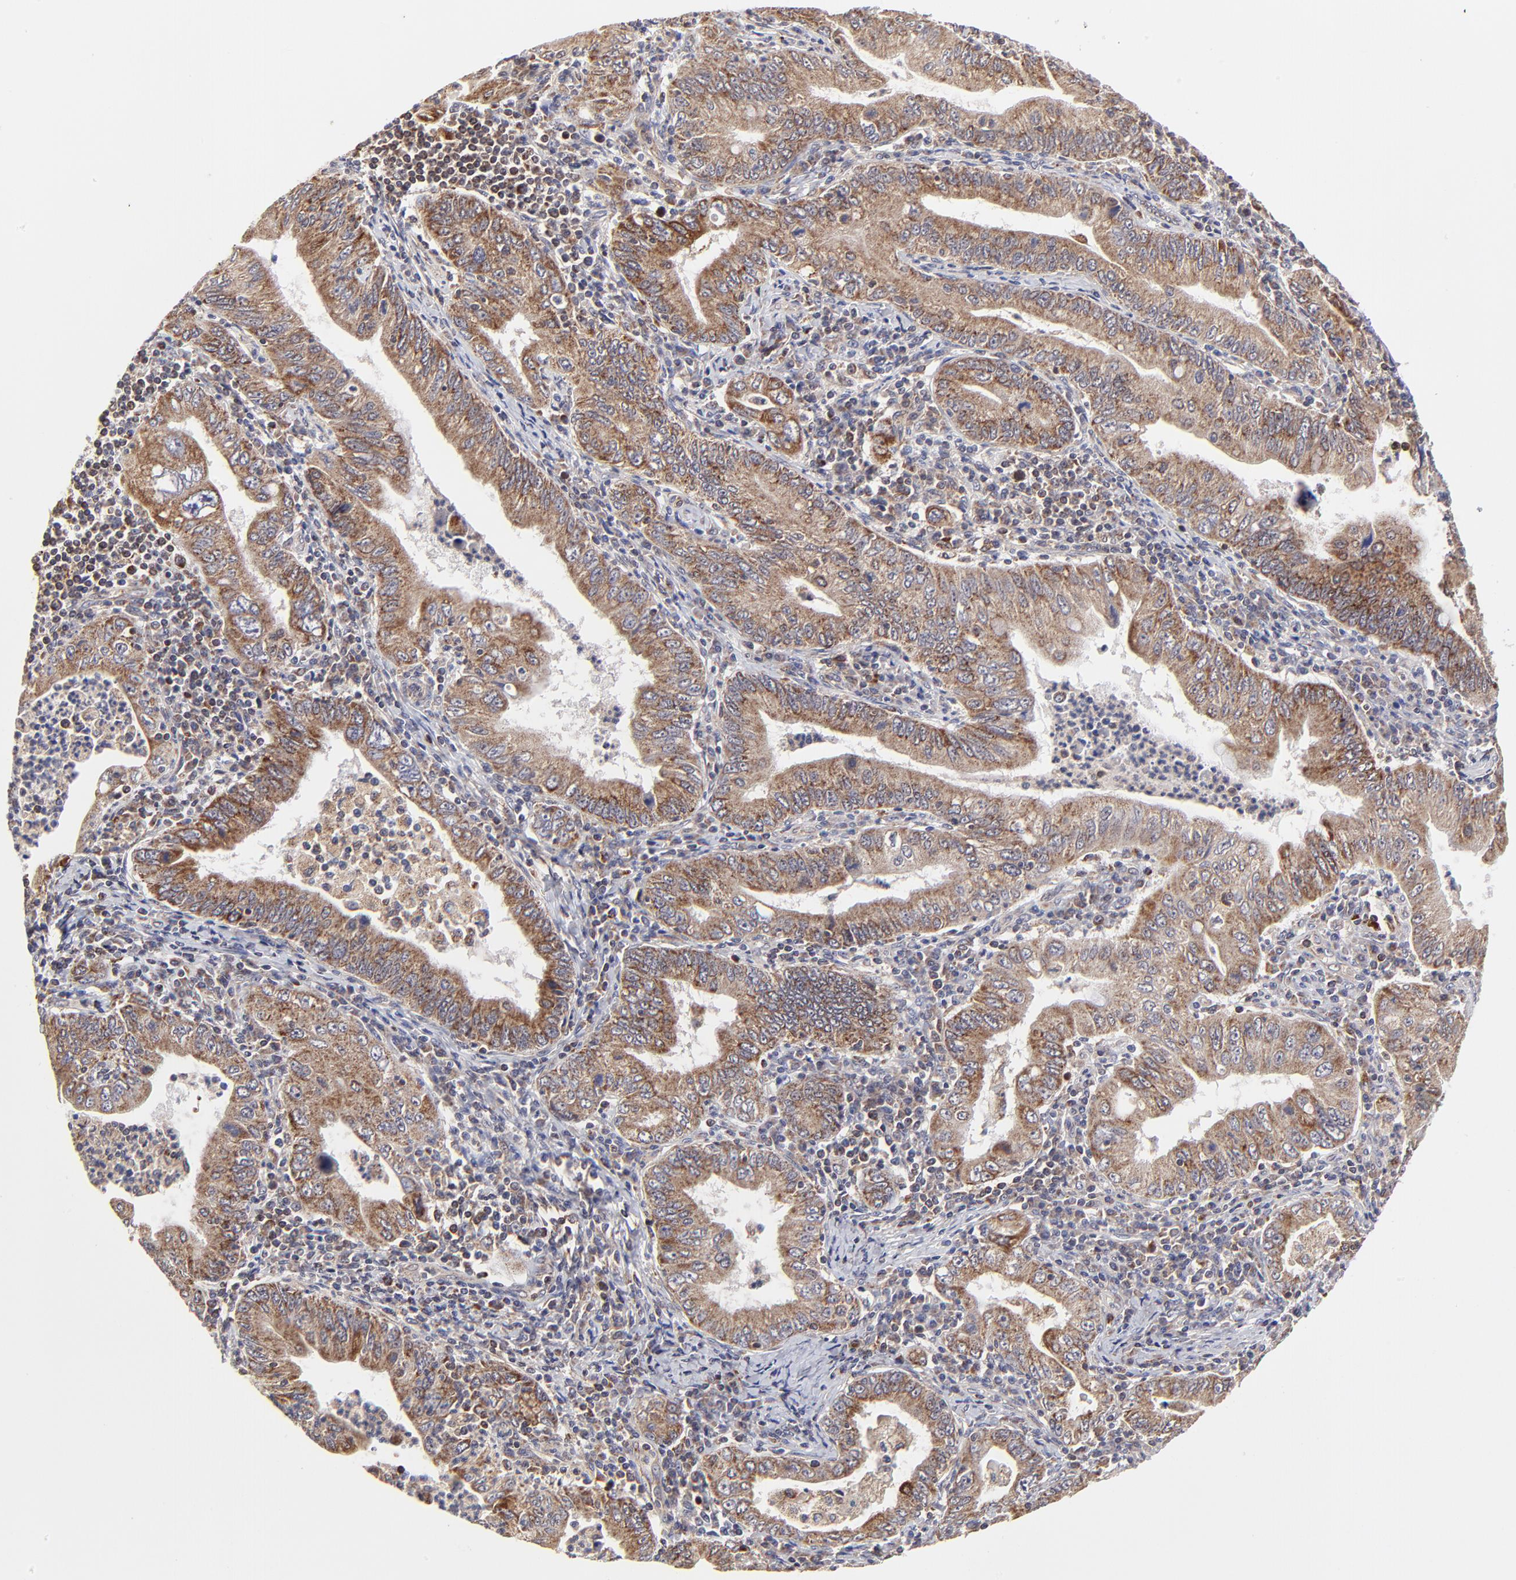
{"staining": {"intensity": "moderate", "quantity": ">75%", "location": "cytoplasmic/membranous"}, "tissue": "stomach cancer", "cell_type": "Tumor cells", "image_type": "cancer", "snomed": [{"axis": "morphology", "description": "Normal tissue, NOS"}, {"axis": "morphology", "description": "Adenocarcinoma, NOS"}, {"axis": "topography", "description": "Esophagus"}, {"axis": "topography", "description": "Stomach, upper"}, {"axis": "topography", "description": "Peripheral nerve tissue"}], "caption": "Protein staining demonstrates moderate cytoplasmic/membranous expression in about >75% of tumor cells in stomach cancer.", "gene": "MAP2K7", "patient": {"sex": "male", "age": 62}}